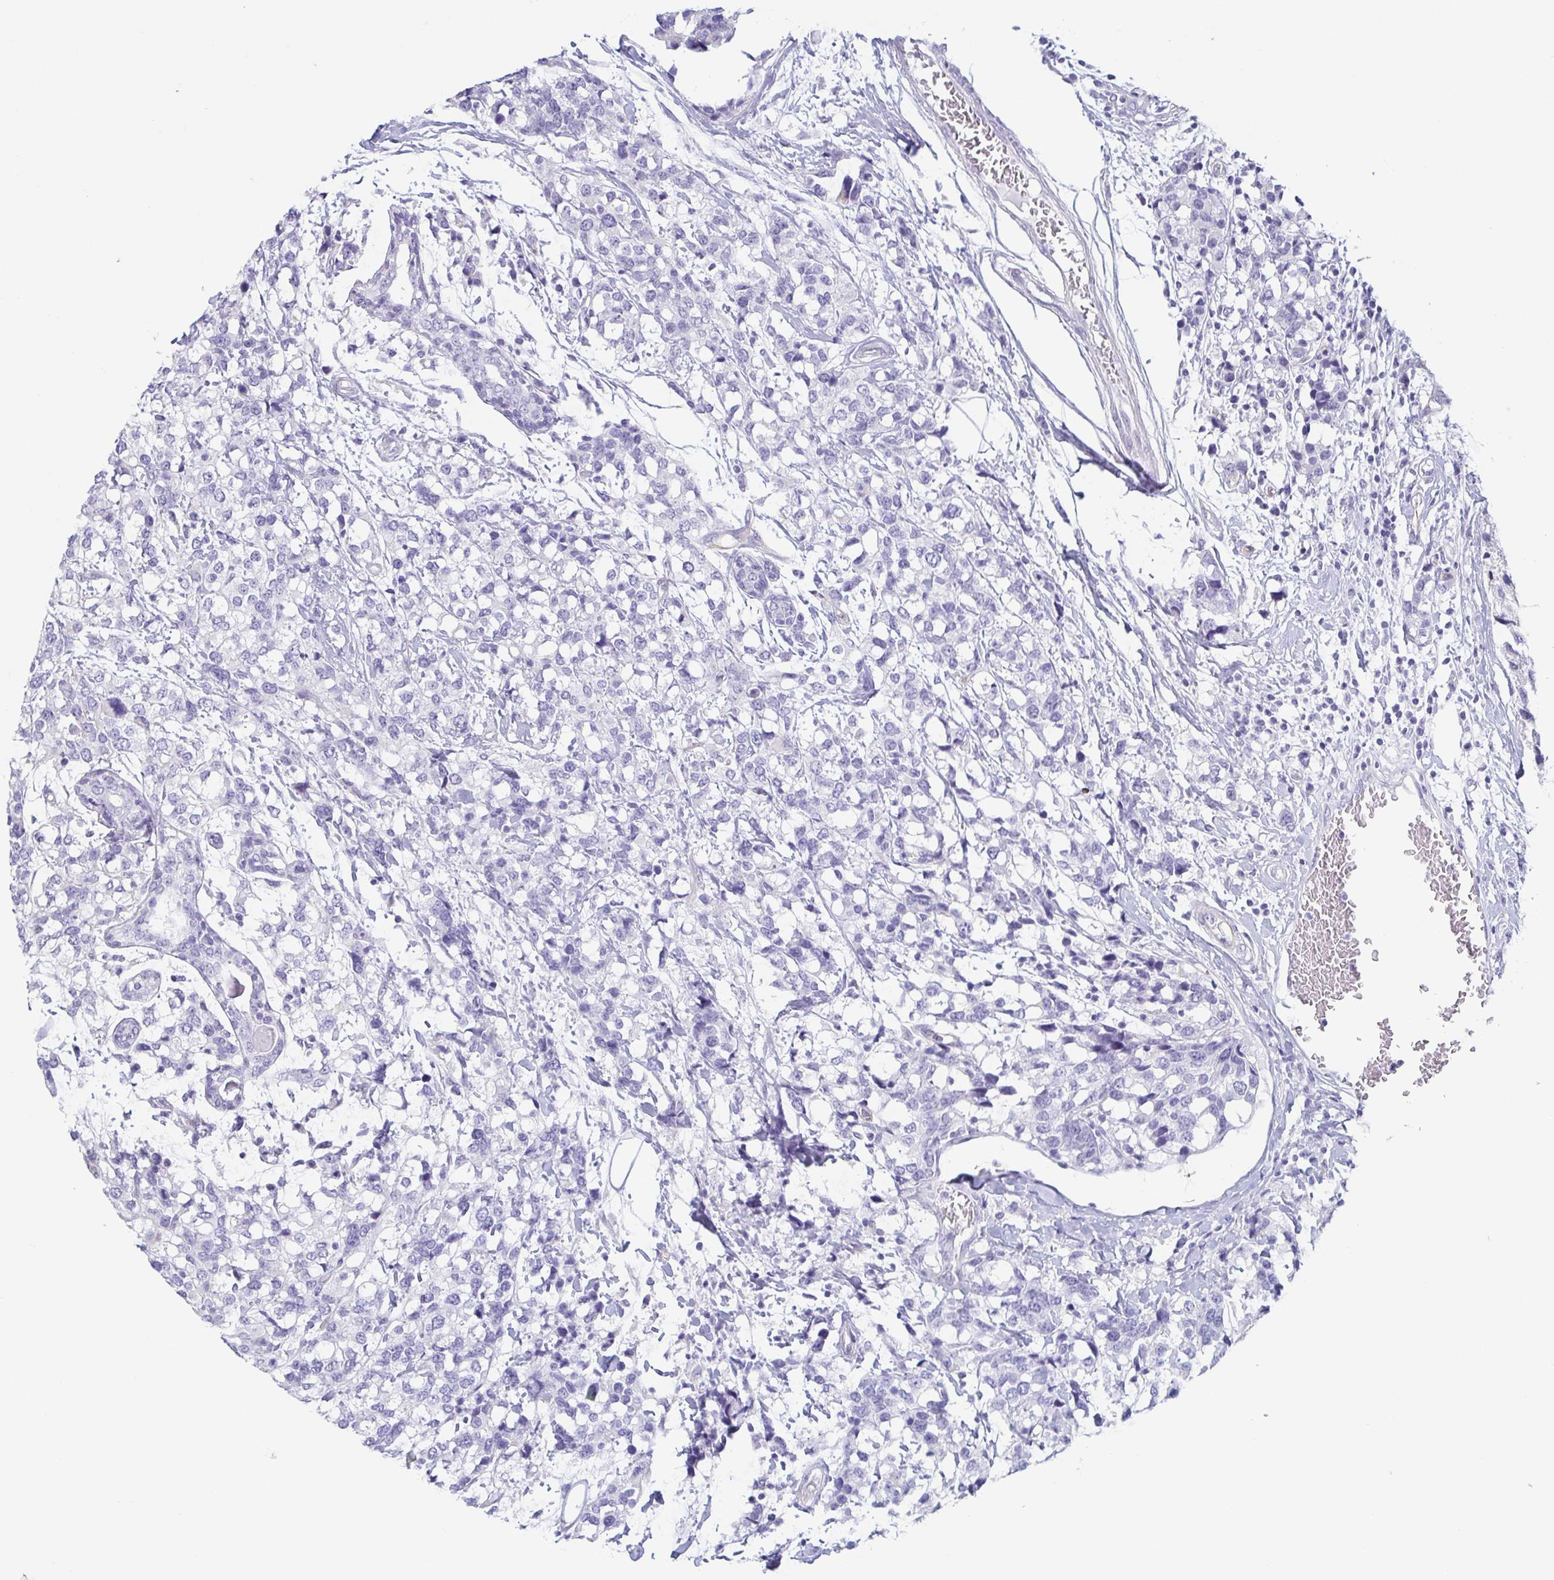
{"staining": {"intensity": "negative", "quantity": "none", "location": "none"}, "tissue": "breast cancer", "cell_type": "Tumor cells", "image_type": "cancer", "snomed": [{"axis": "morphology", "description": "Lobular carcinoma"}, {"axis": "topography", "description": "Breast"}], "caption": "Immunohistochemistry of breast lobular carcinoma reveals no staining in tumor cells. (DAB (3,3'-diaminobenzidine) immunohistochemistry with hematoxylin counter stain).", "gene": "PRR27", "patient": {"sex": "female", "age": 59}}